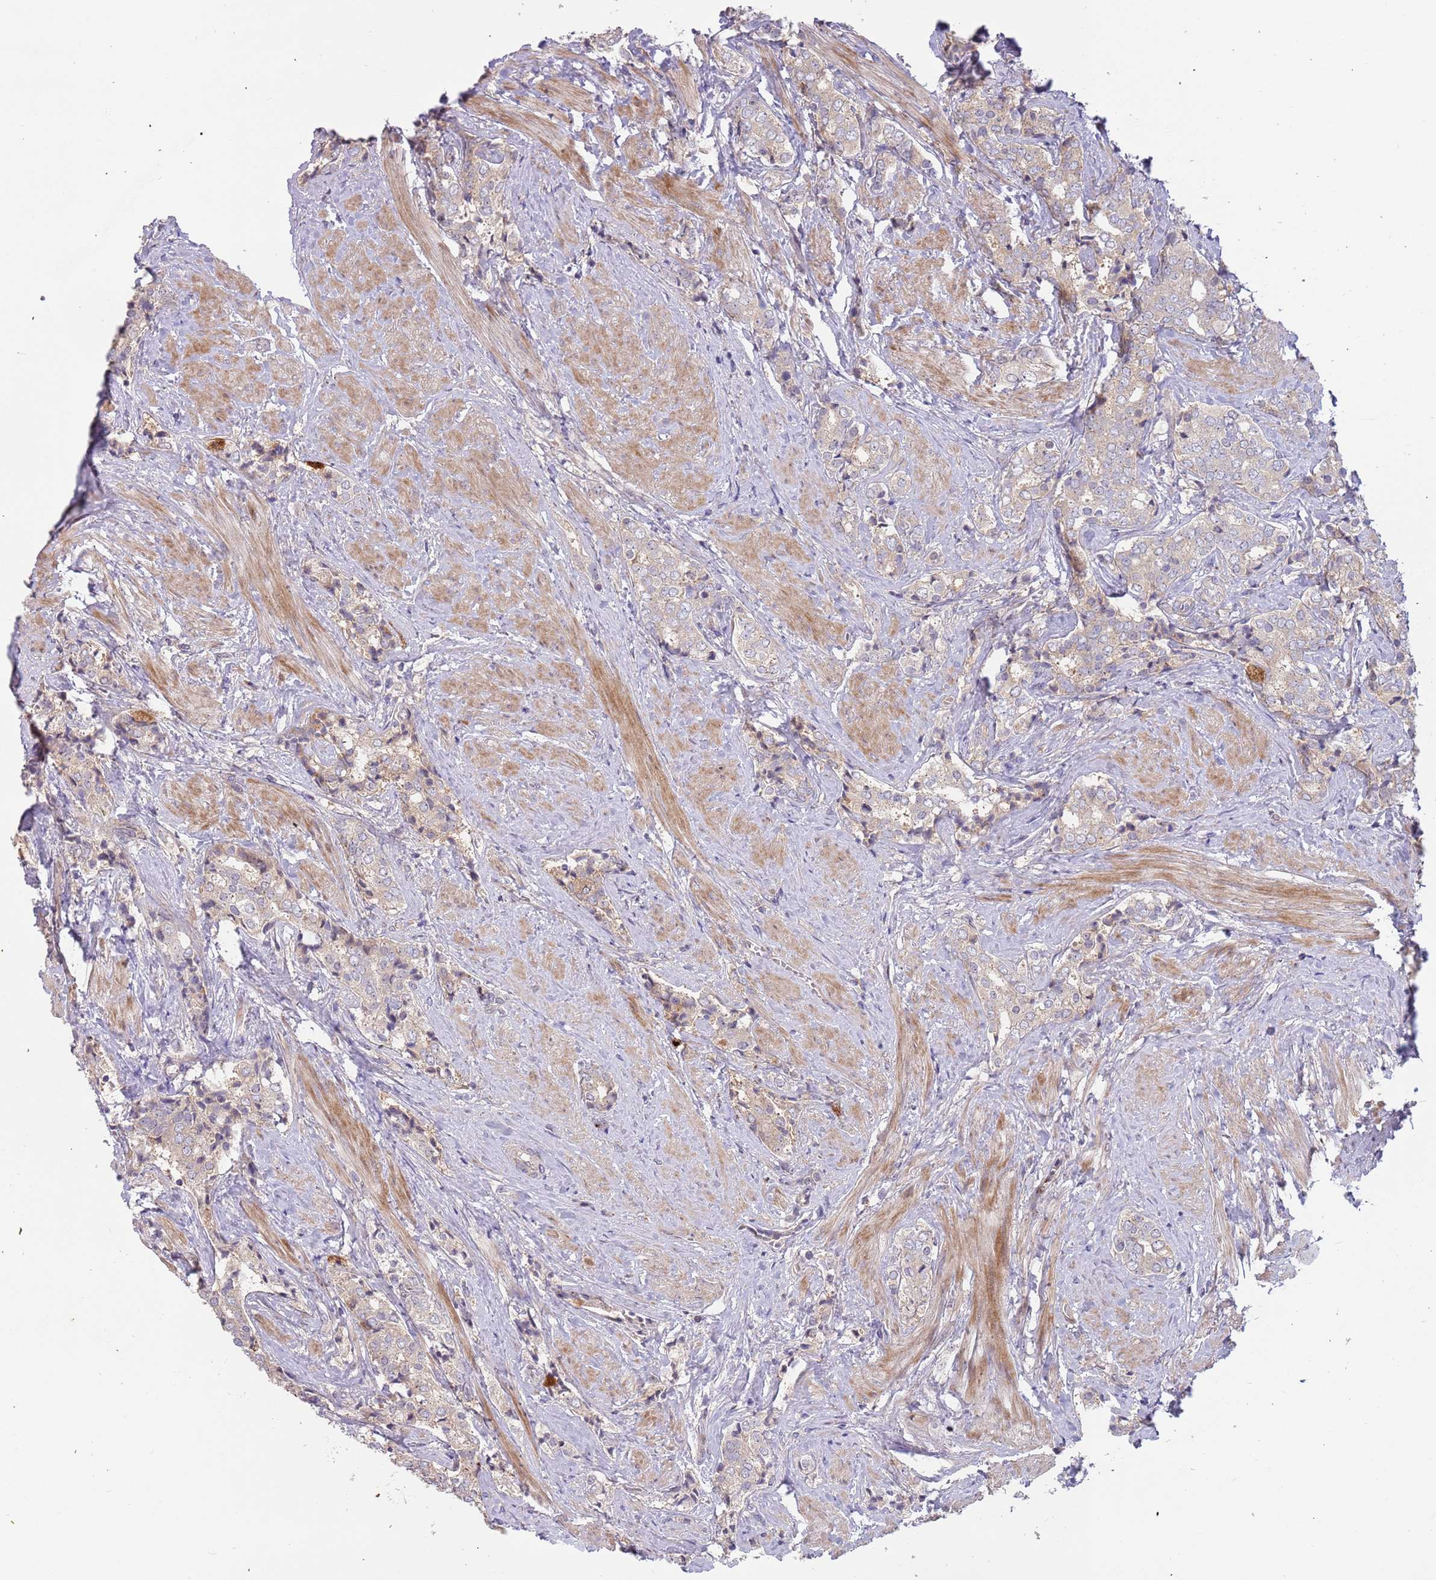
{"staining": {"intensity": "negative", "quantity": "none", "location": "none"}, "tissue": "prostate cancer", "cell_type": "Tumor cells", "image_type": "cancer", "snomed": [{"axis": "morphology", "description": "Adenocarcinoma, High grade"}, {"axis": "topography", "description": "Prostate"}], "caption": "Immunohistochemistry (IHC) micrograph of neoplastic tissue: prostate adenocarcinoma (high-grade) stained with DAB (3,3'-diaminobenzidine) demonstrates no significant protein staining in tumor cells.", "gene": "TRAPPC6B", "patient": {"sex": "male", "age": 71}}